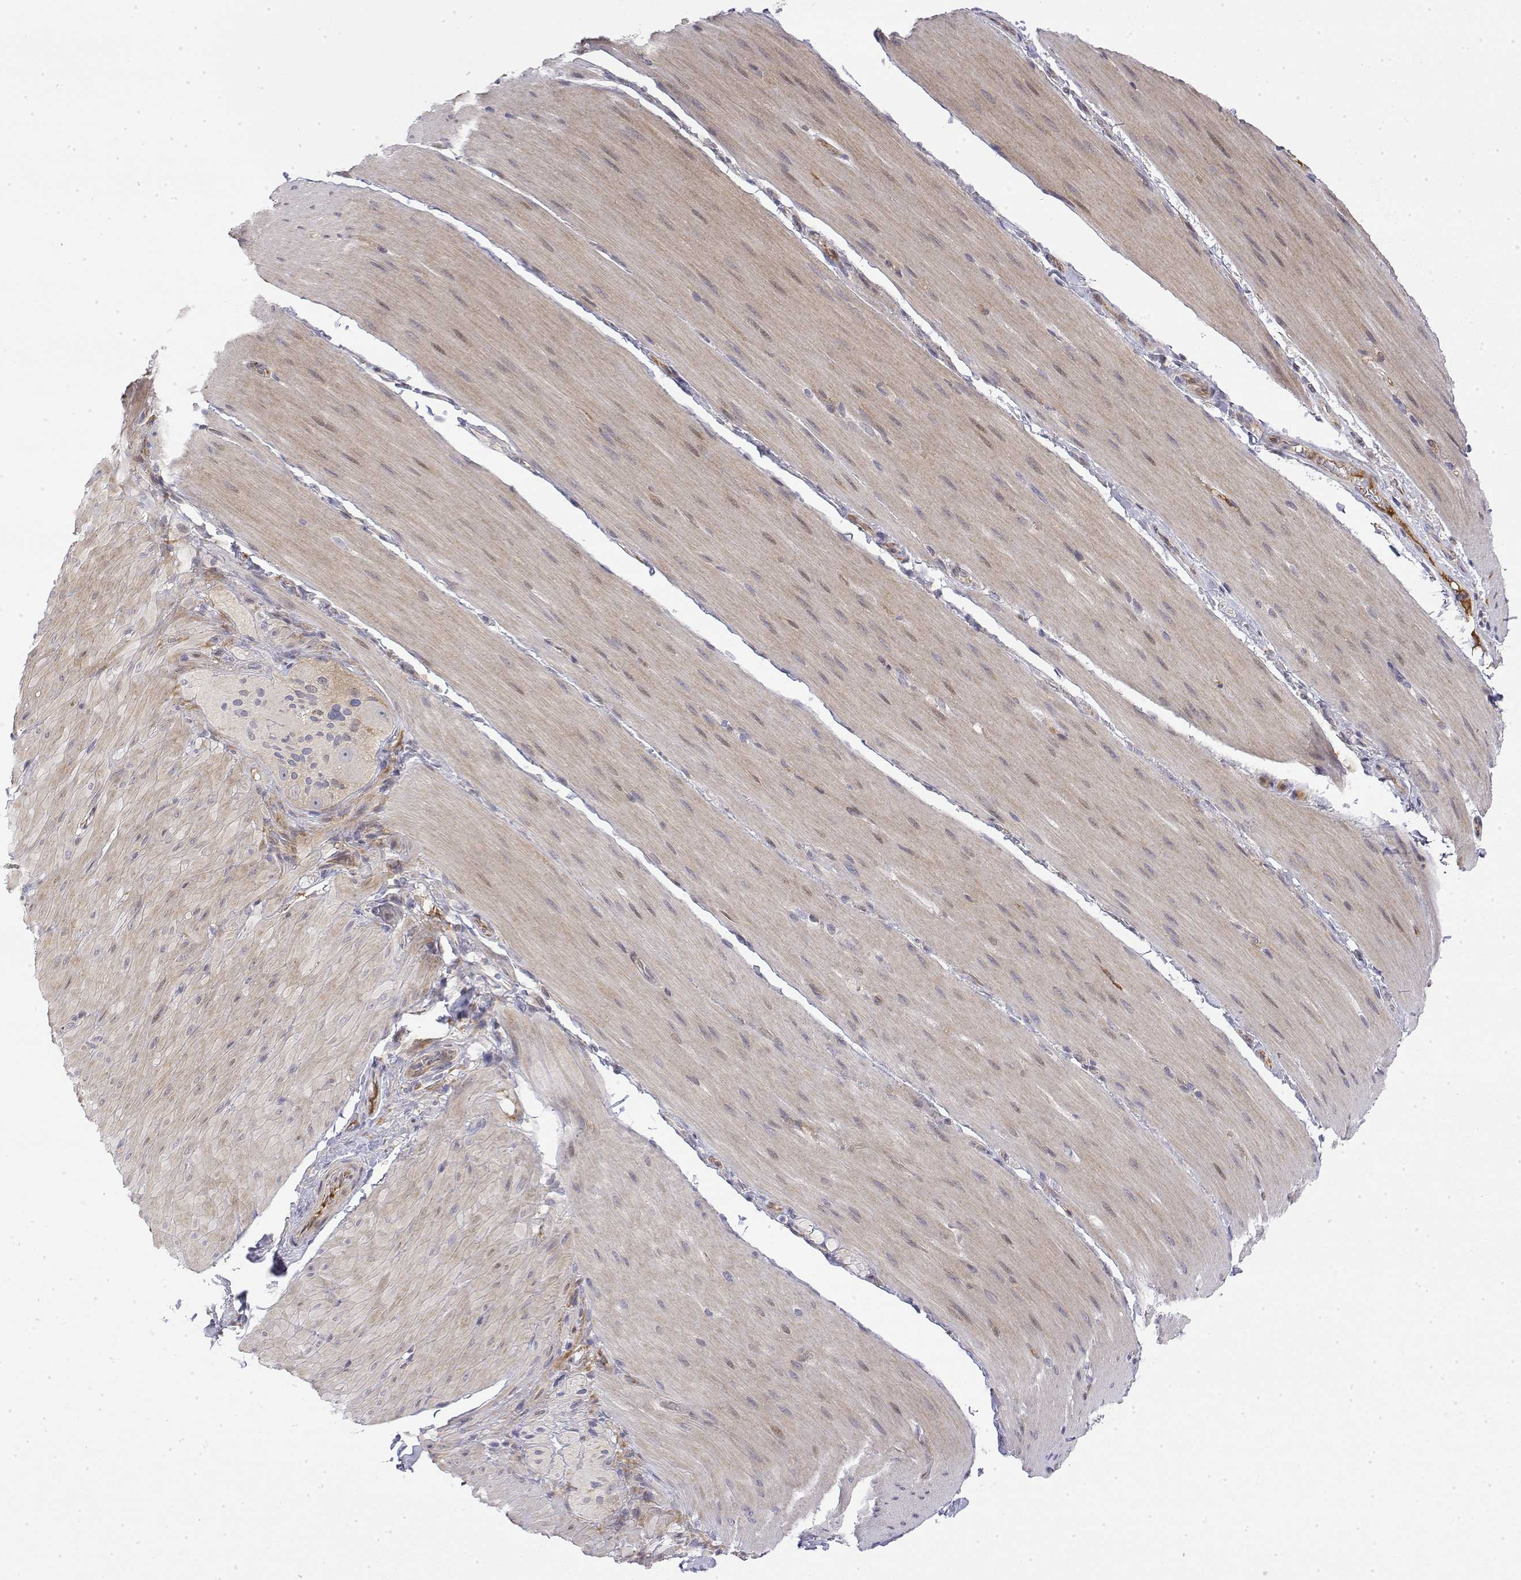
{"staining": {"intensity": "weak", "quantity": "25%-75%", "location": "cytoplasmic/membranous"}, "tissue": "smooth muscle", "cell_type": "Smooth muscle cells", "image_type": "normal", "snomed": [{"axis": "morphology", "description": "Normal tissue, NOS"}, {"axis": "topography", "description": "Smooth muscle"}, {"axis": "topography", "description": "Colon"}], "caption": "This photomicrograph exhibits IHC staining of normal human smooth muscle, with low weak cytoplasmic/membranous positivity in about 25%-75% of smooth muscle cells.", "gene": "IGFBP4", "patient": {"sex": "male", "age": 73}}